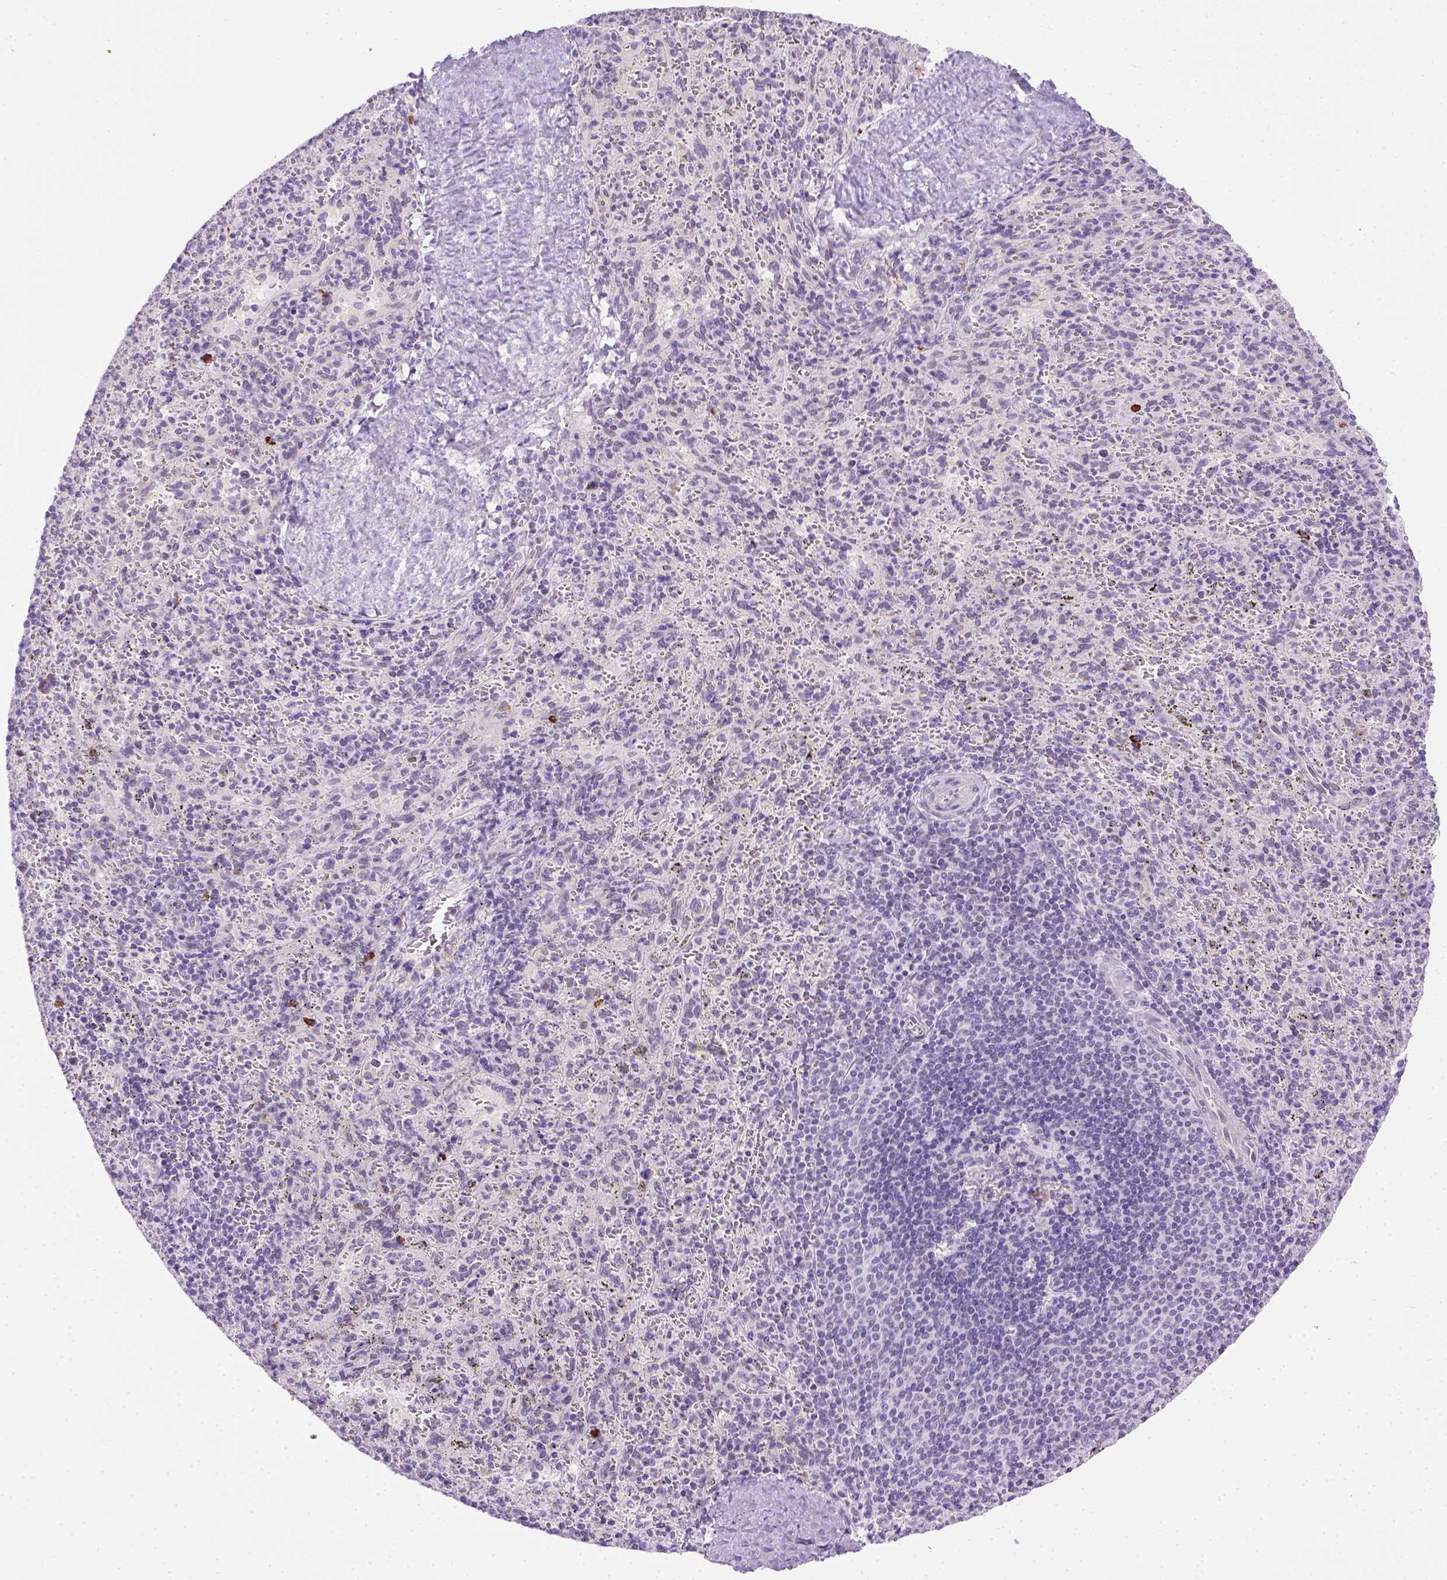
{"staining": {"intensity": "negative", "quantity": "none", "location": "none"}, "tissue": "spleen", "cell_type": "Cells in red pulp", "image_type": "normal", "snomed": [{"axis": "morphology", "description": "Normal tissue, NOS"}, {"axis": "topography", "description": "Spleen"}], "caption": "Immunohistochemistry (IHC) of normal spleen demonstrates no staining in cells in red pulp.", "gene": "FAM184B", "patient": {"sex": "male", "age": 57}}